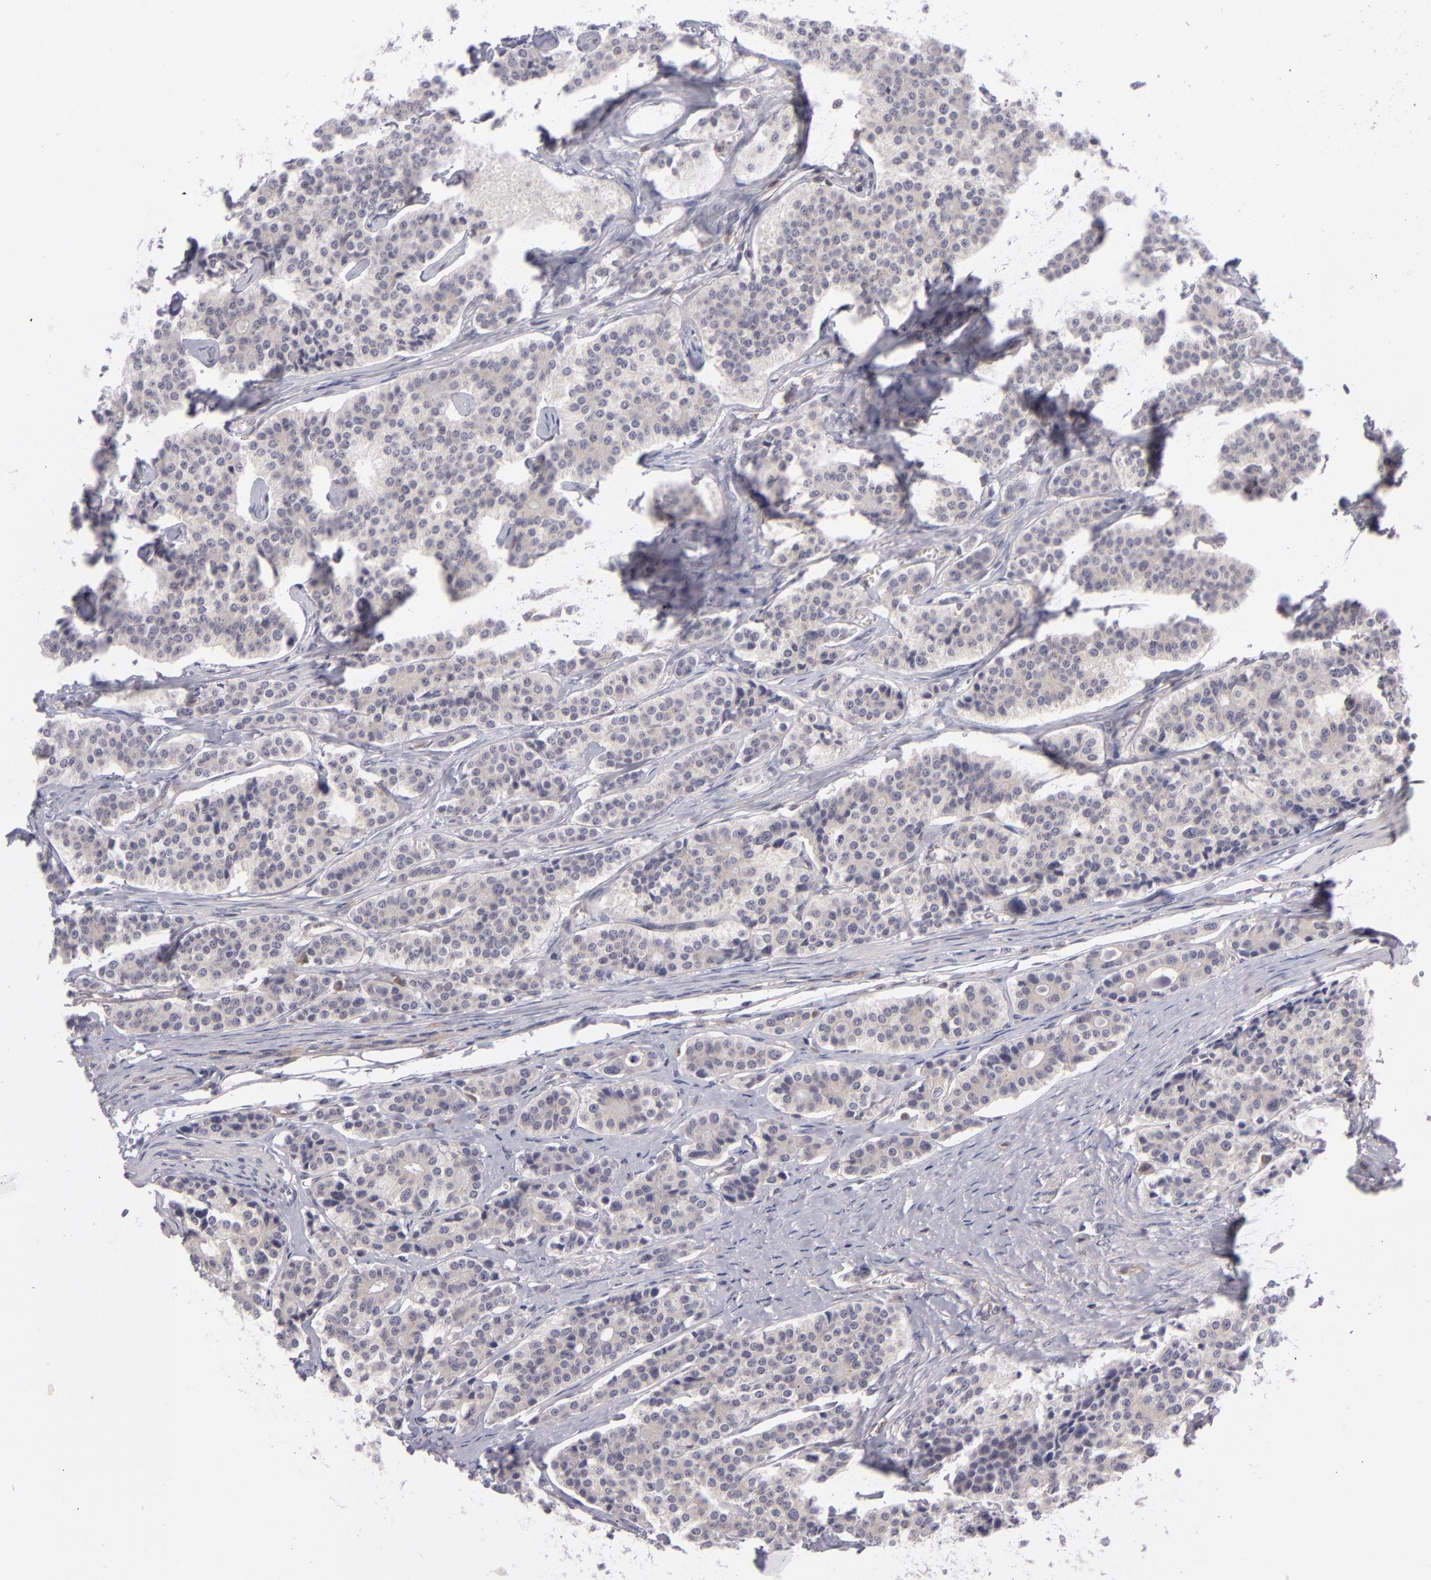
{"staining": {"intensity": "weak", "quantity": "25%-75%", "location": "cytoplasmic/membranous"}, "tissue": "carcinoid", "cell_type": "Tumor cells", "image_type": "cancer", "snomed": [{"axis": "morphology", "description": "Carcinoid, malignant, NOS"}, {"axis": "topography", "description": "Small intestine"}], "caption": "This micrograph displays carcinoid (malignant) stained with IHC to label a protein in brown. The cytoplasmic/membranous of tumor cells show weak positivity for the protein. Nuclei are counter-stained blue.", "gene": "BCL10", "patient": {"sex": "male", "age": 63}}